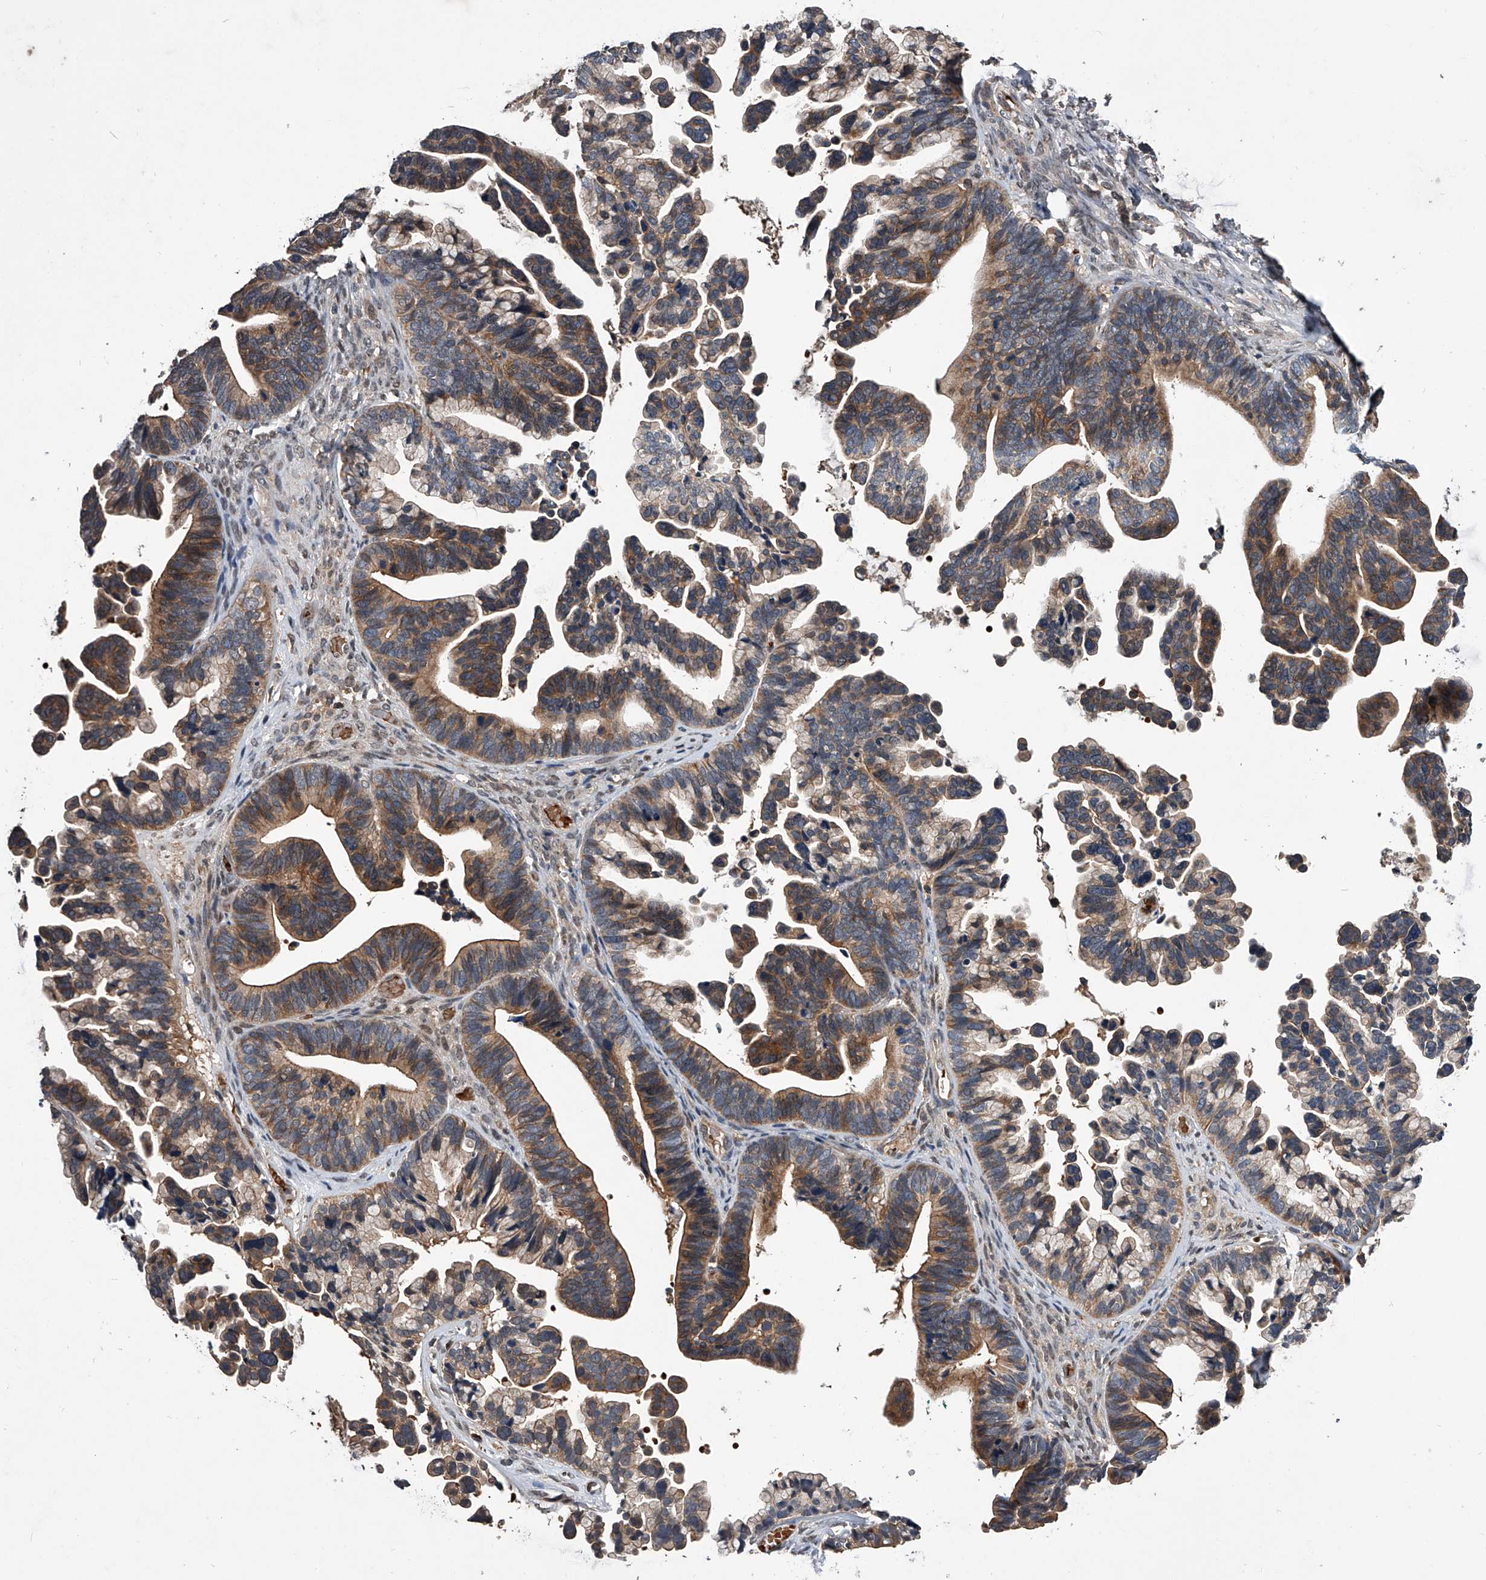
{"staining": {"intensity": "moderate", "quantity": "25%-75%", "location": "cytoplasmic/membranous"}, "tissue": "ovarian cancer", "cell_type": "Tumor cells", "image_type": "cancer", "snomed": [{"axis": "morphology", "description": "Cystadenocarcinoma, serous, NOS"}, {"axis": "topography", "description": "Ovary"}], "caption": "A brown stain highlights moderate cytoplasmic/membranous positivity of a protein in ovarian cancer (serous cystadenocarcinoma) tumor cells.", "gene": "ZNF30", "patient": {"sex": "female", "age": 56}}